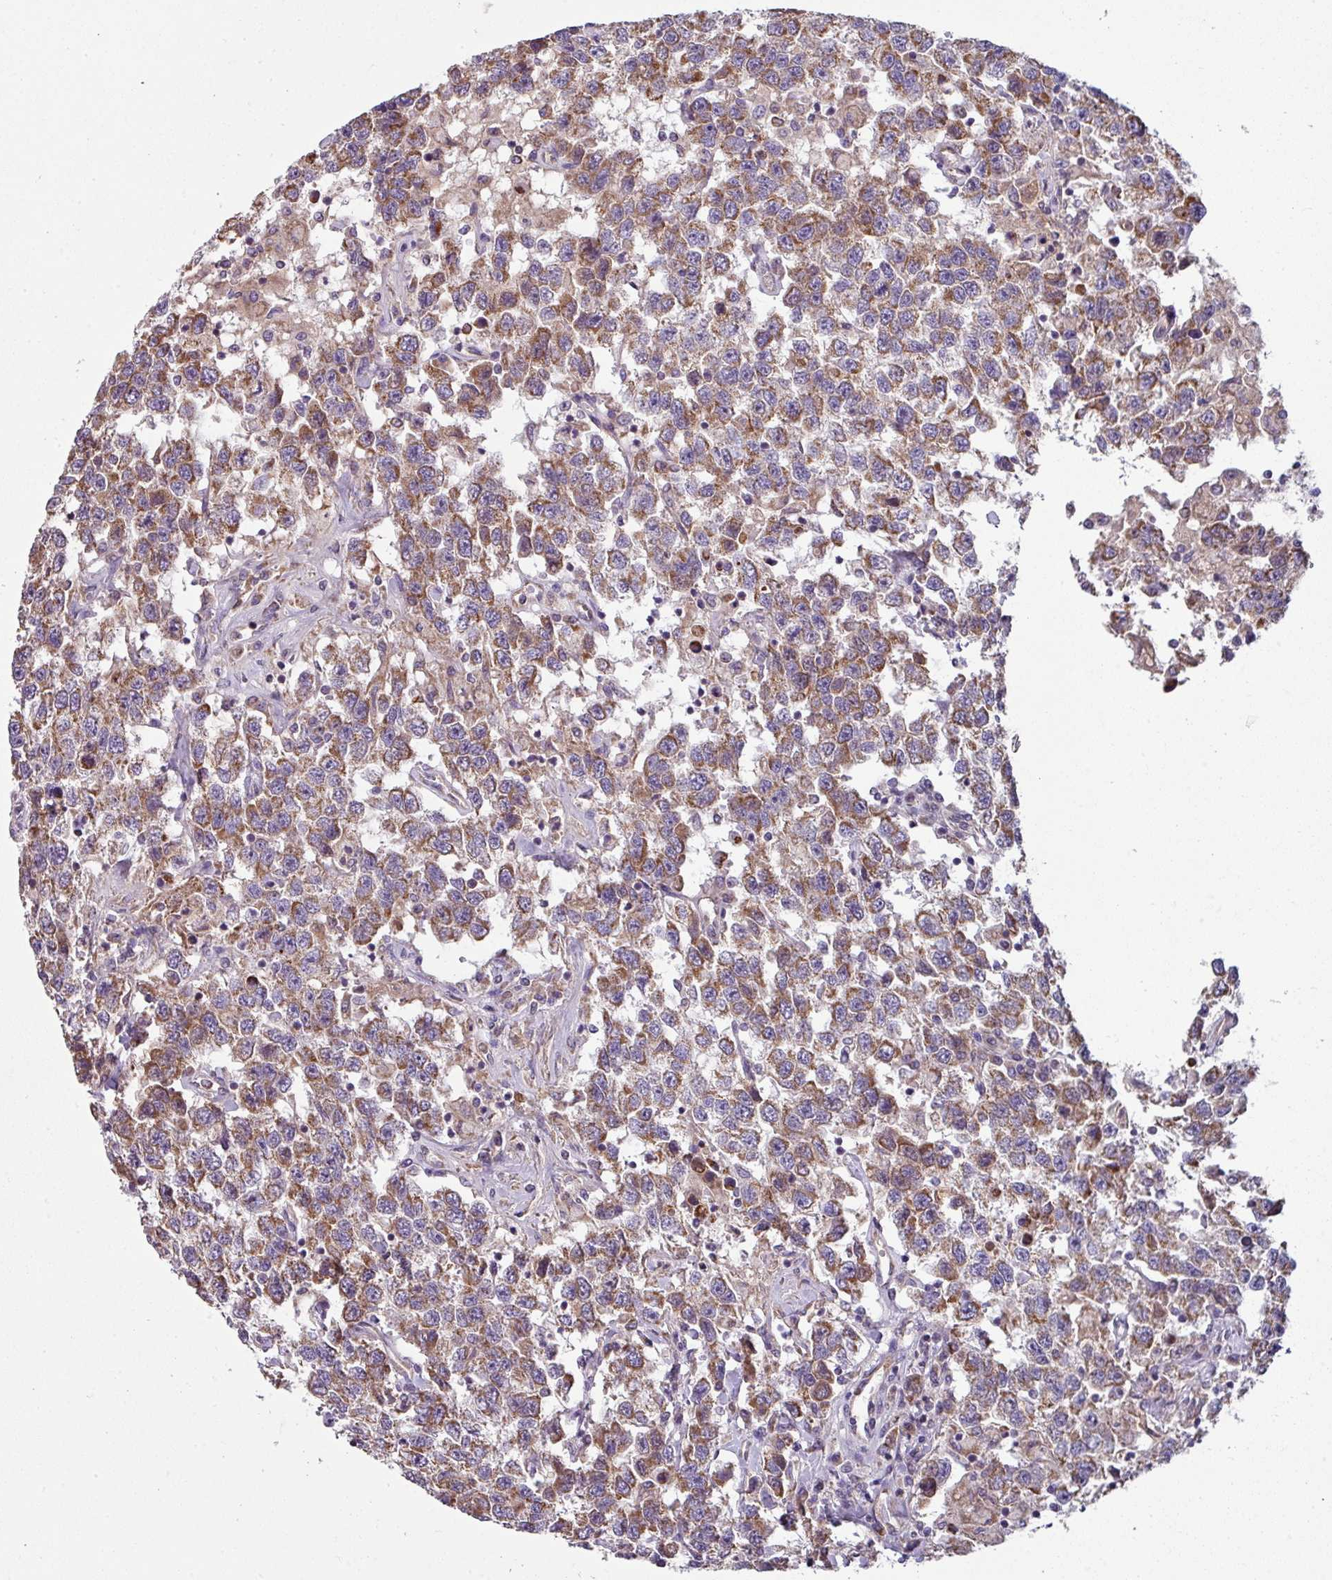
{"staining": {"intensity": "moderate", "quantity": ">75%", "location": "cytoplasmic/membranous"}, "tissue": "testis cancer", "cell_type": "Tumor cells", "image_type": "cancer", "snomed": [{"axis": "morphology", "description": "Seminoma, NOS"}, {"axis": "topography", "description": "Testis"}], "caption": "Testis seminoma was stained to show a protein in brown. There is medium levels of moderate cytoplasmic/membranous positivity in about >75% of tumor cells.", "gene": "LRRC9", "patient": {"sex": "male", "age": 41}}